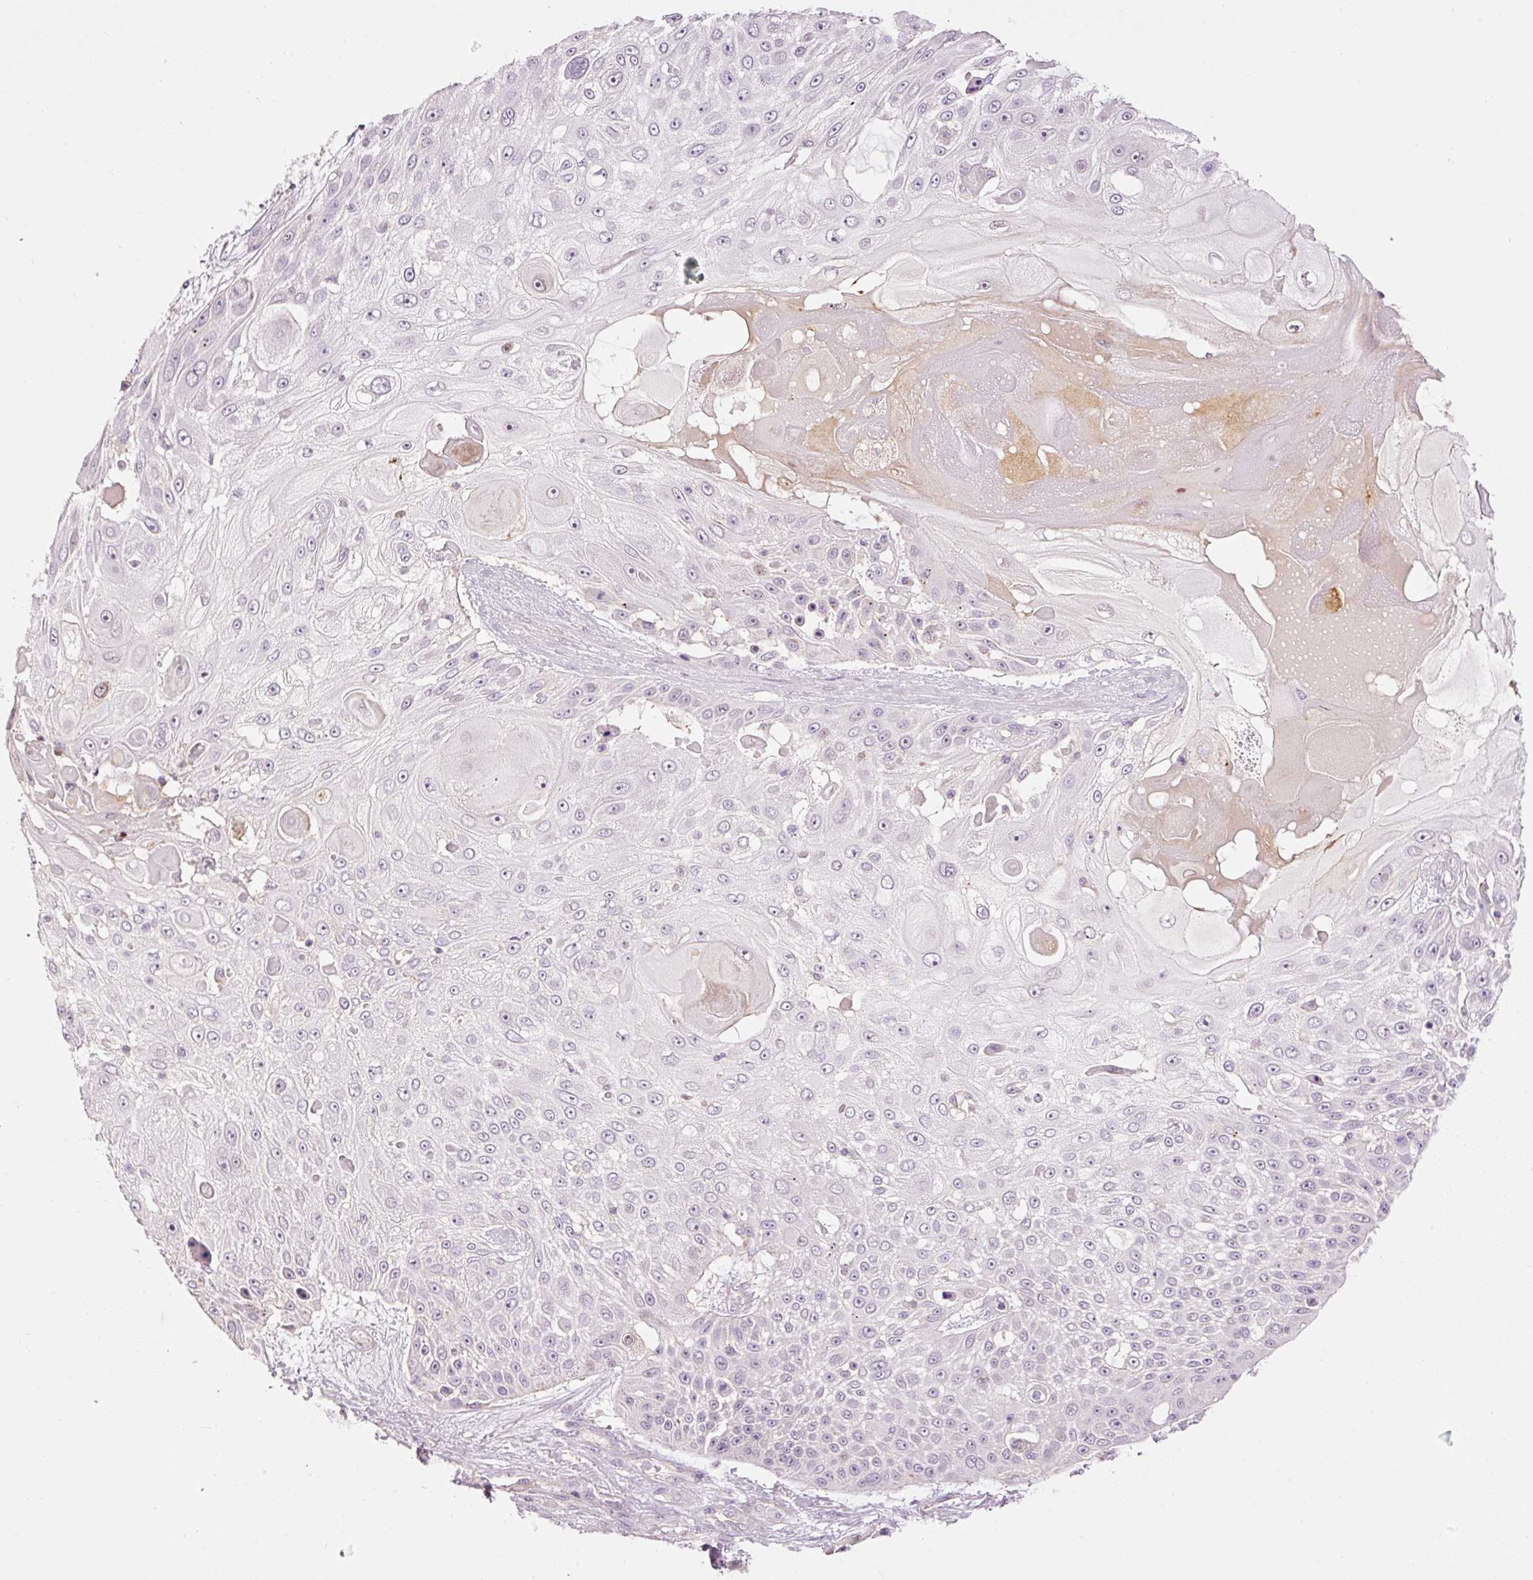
{"staining": {"intensity": "negative", "quantity": "none", "location": "none"}, "tissue": "skin cancer", "cell_type": "Tumor cells", "image_type": "cancer", "snomed": [{"axis": "morphology", "description": "Squamous cell carcinoma, NOS"}, {"axis": "topography", "description": "Skin"}], "caption": "IHC of human skin cancer (squamous cell carcinoma) shows no staining in tumor cells.", "gene": "HNF1A", "patient": {"sex": "female", "age": 86}}